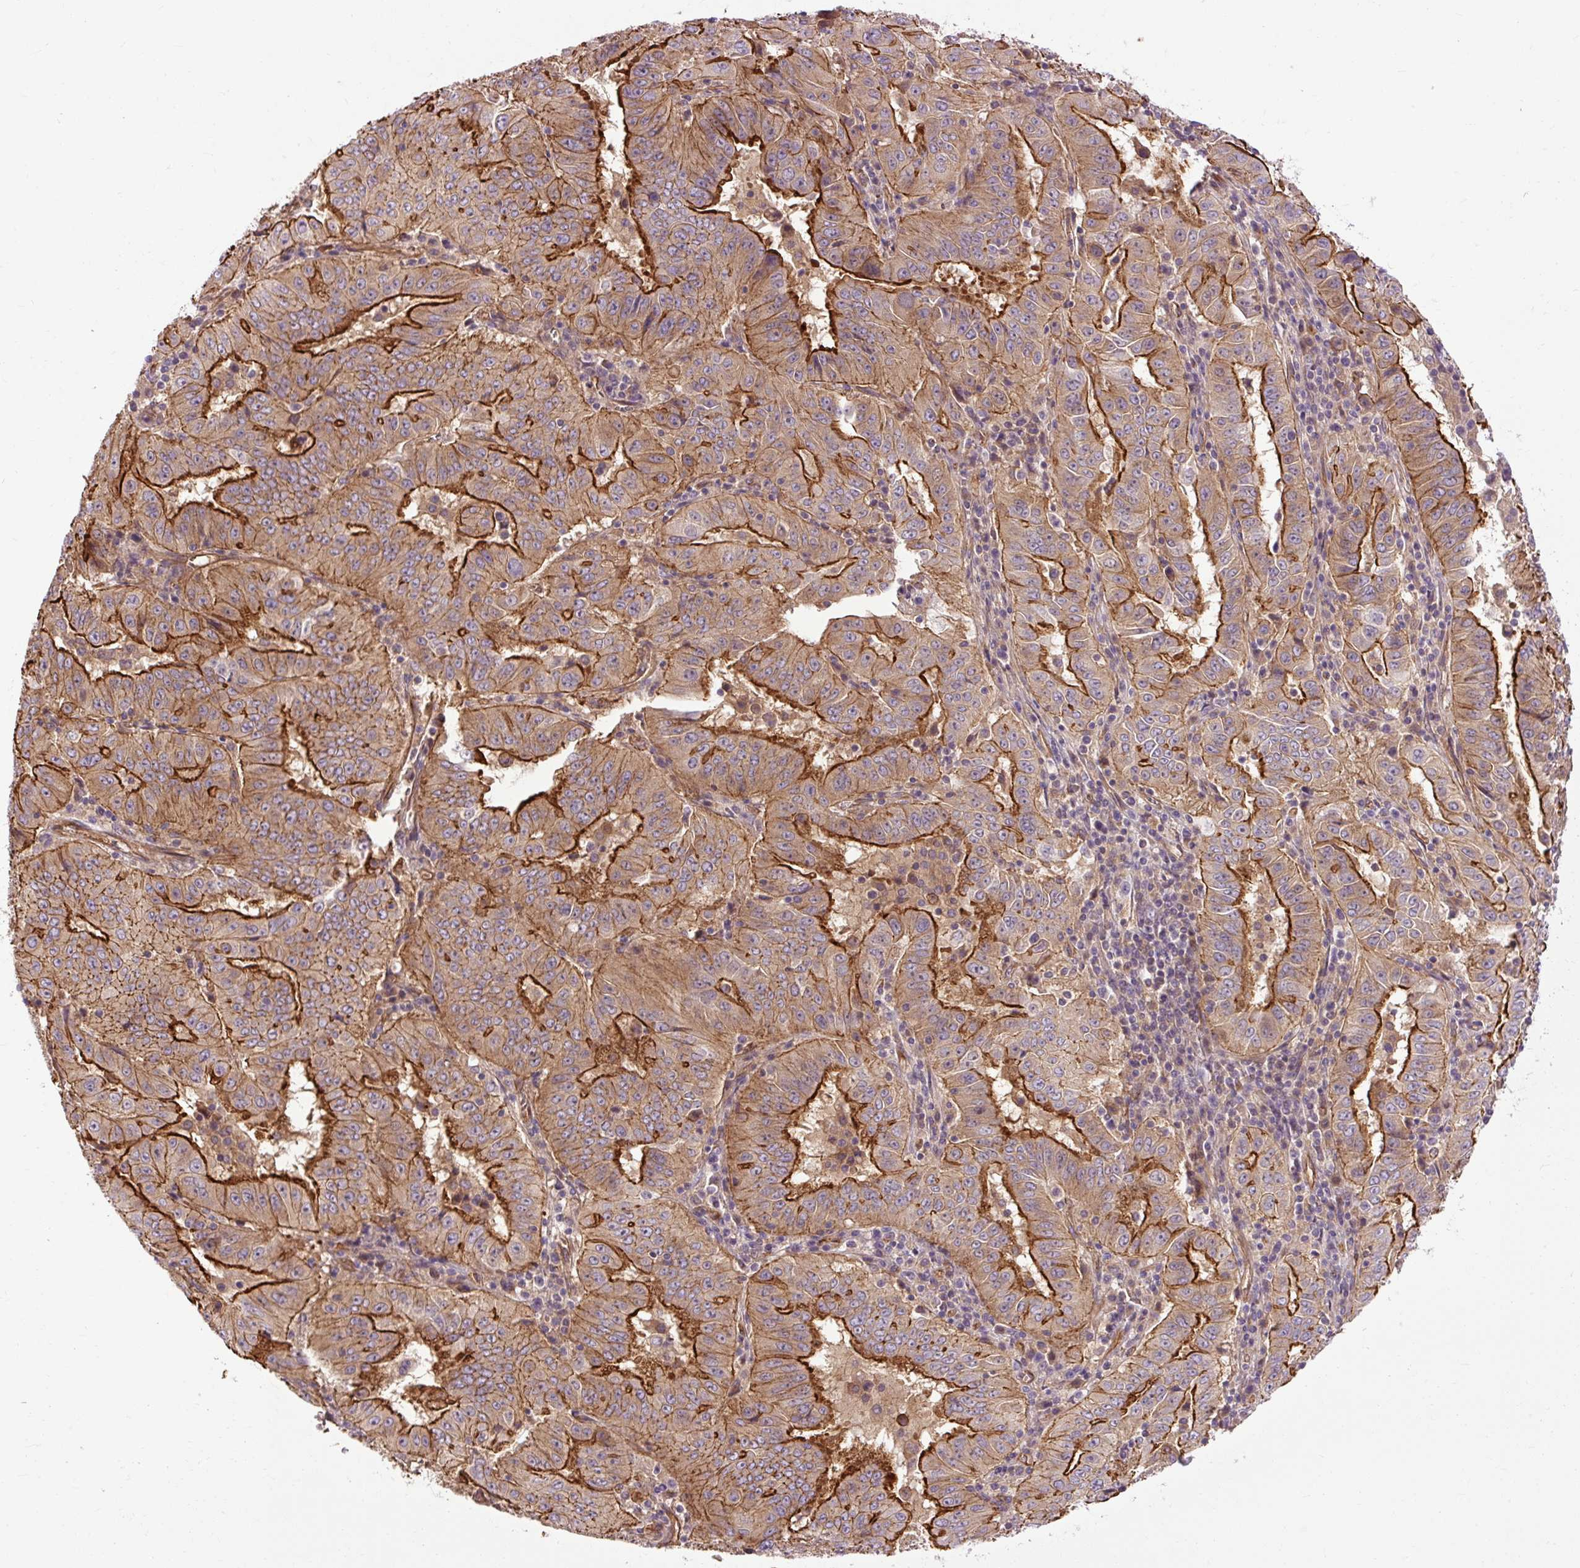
{"staining": {"intensity": "strong", "quantity": "25%-75%", "location": "cytoplasmic/membranous"}, "tissue": "pancreatic cancer", "cell_type": "Tumor cells", "image_type": "cancer", "snomed": [{"axis": "morphology", "description": "Adenocarcinoma, NOS"}, {"axis": "topography", "description": "Pancreas"}], "caption": "High-magnification brightfield microscopy of pancreatic cancer (adenocarcinoma) stained with DAB (3,3'-diaminobenzidine) (brown) and counterstained with hematoxylin (blue). tumor cells exhibit strong cytoplasmic/membranous expression is seen in approximately25%-75% of cells.", "gene": "CCDC93", "patient": {"sex": "male", "age": 63}}